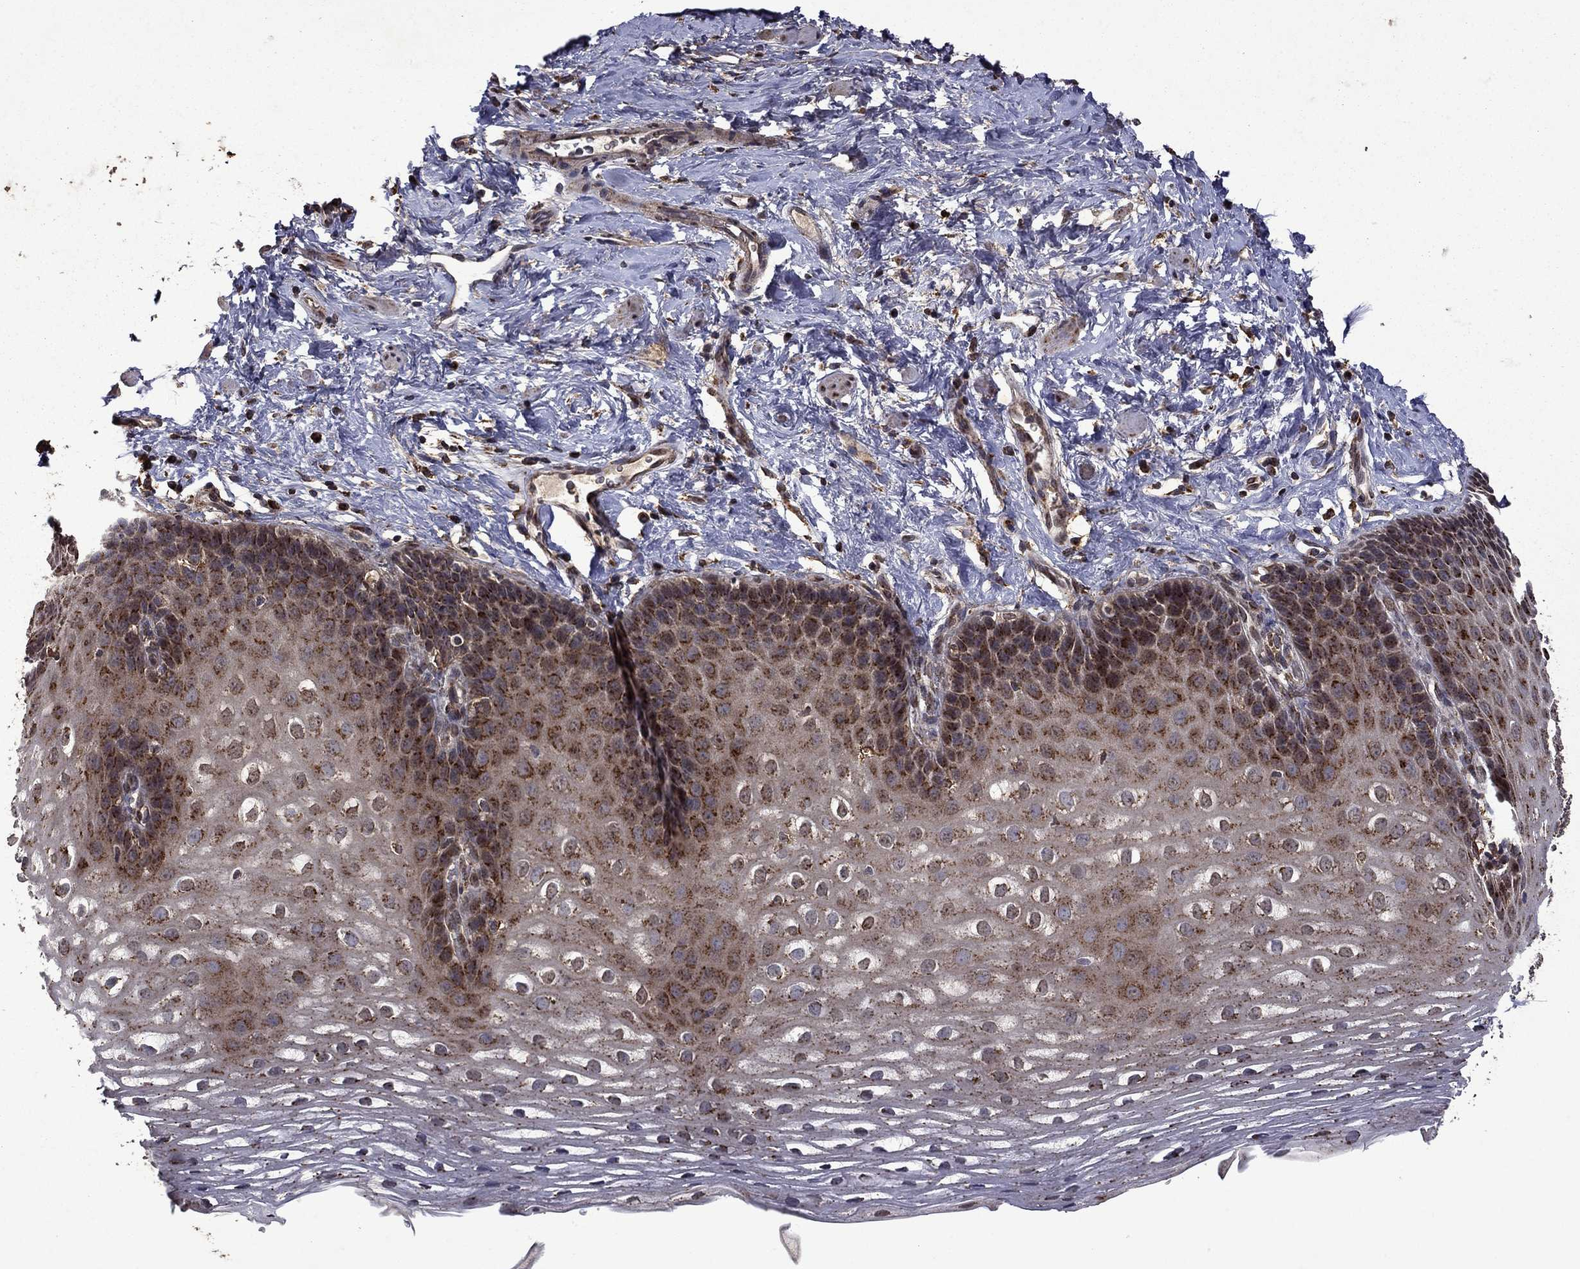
{"staining": {"intensity": "moderate", "quantity": ">75%", "location": "cytoplasmic/membranous"}, "tissue": "esophagus", "cell_type": "Squamous epithelial cells", "image_type": "normal", "snomed": [{"axis": "morphology", "description": "Normal tissue, NOS"}, {"axis": "topography", "description": "Esophagus"}], "caption": "Immunohistochemical staining of normal human esophagus reveals medium levels of moderate cytoplasmic/membranous positivity in approximately >75% of squamous epithelial cells.", "gene": "ITM2B", "patient": {"sex": "male", "age": 64}}